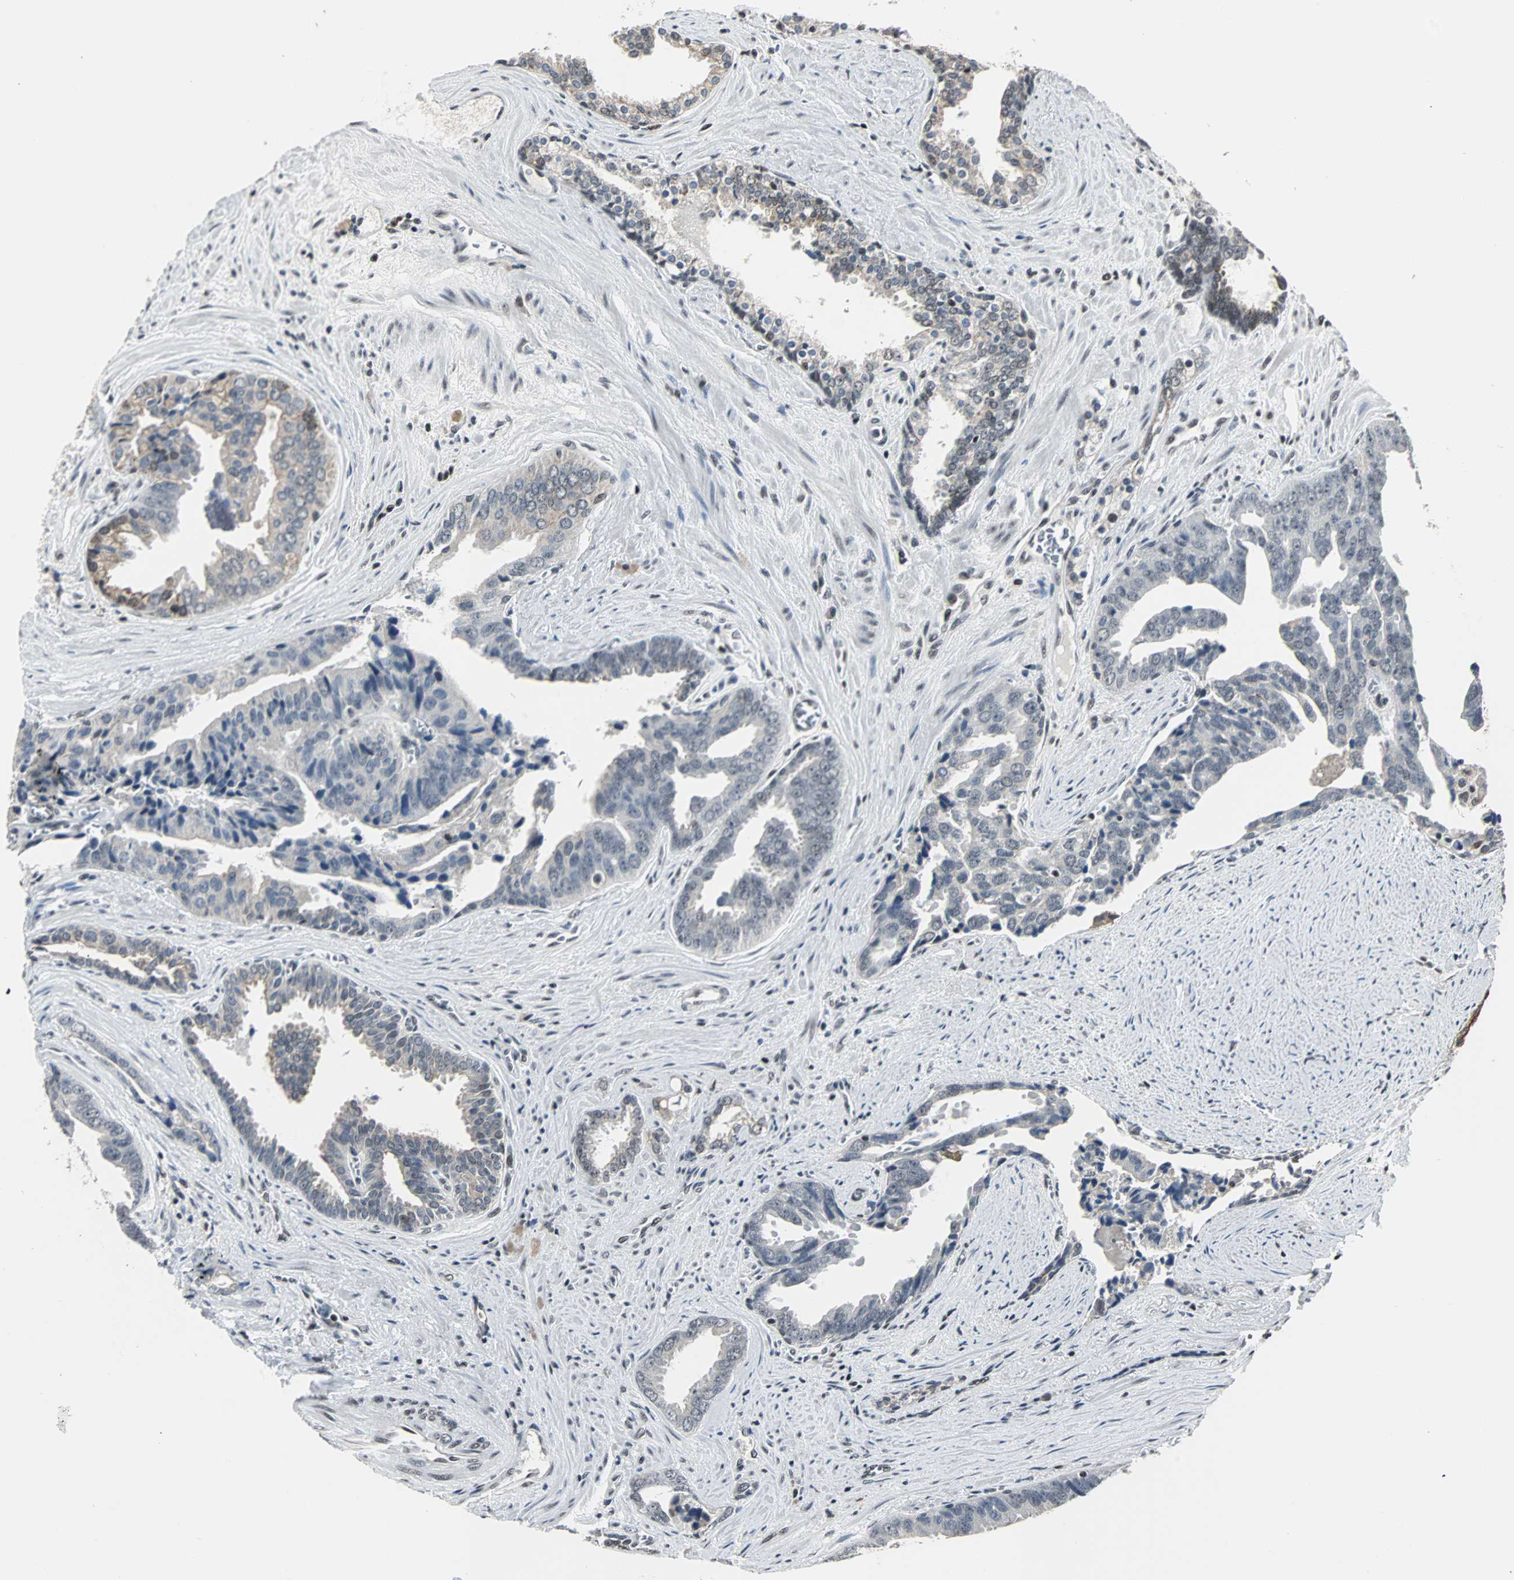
{"staining": {"intensity": "negative", "quantity": "none", "location": "none"}, "tissue": "prostate cancer", "cell_type": "Tumor cells", "image_type": "cancer", "snomed": [{"axis": "morphology", "description": "Adenocarcinoma, High grade"}, {"axis": "topography", "description": "Prostate"}], "caption": "Immunohistochemistry (IHC) of human prostate cancer (adenocarcinoma (high-grade)) reveals no positivity in tumor cells.", "gene": "TERF2IP", "patient": {"sex": "male", "age": 67}}